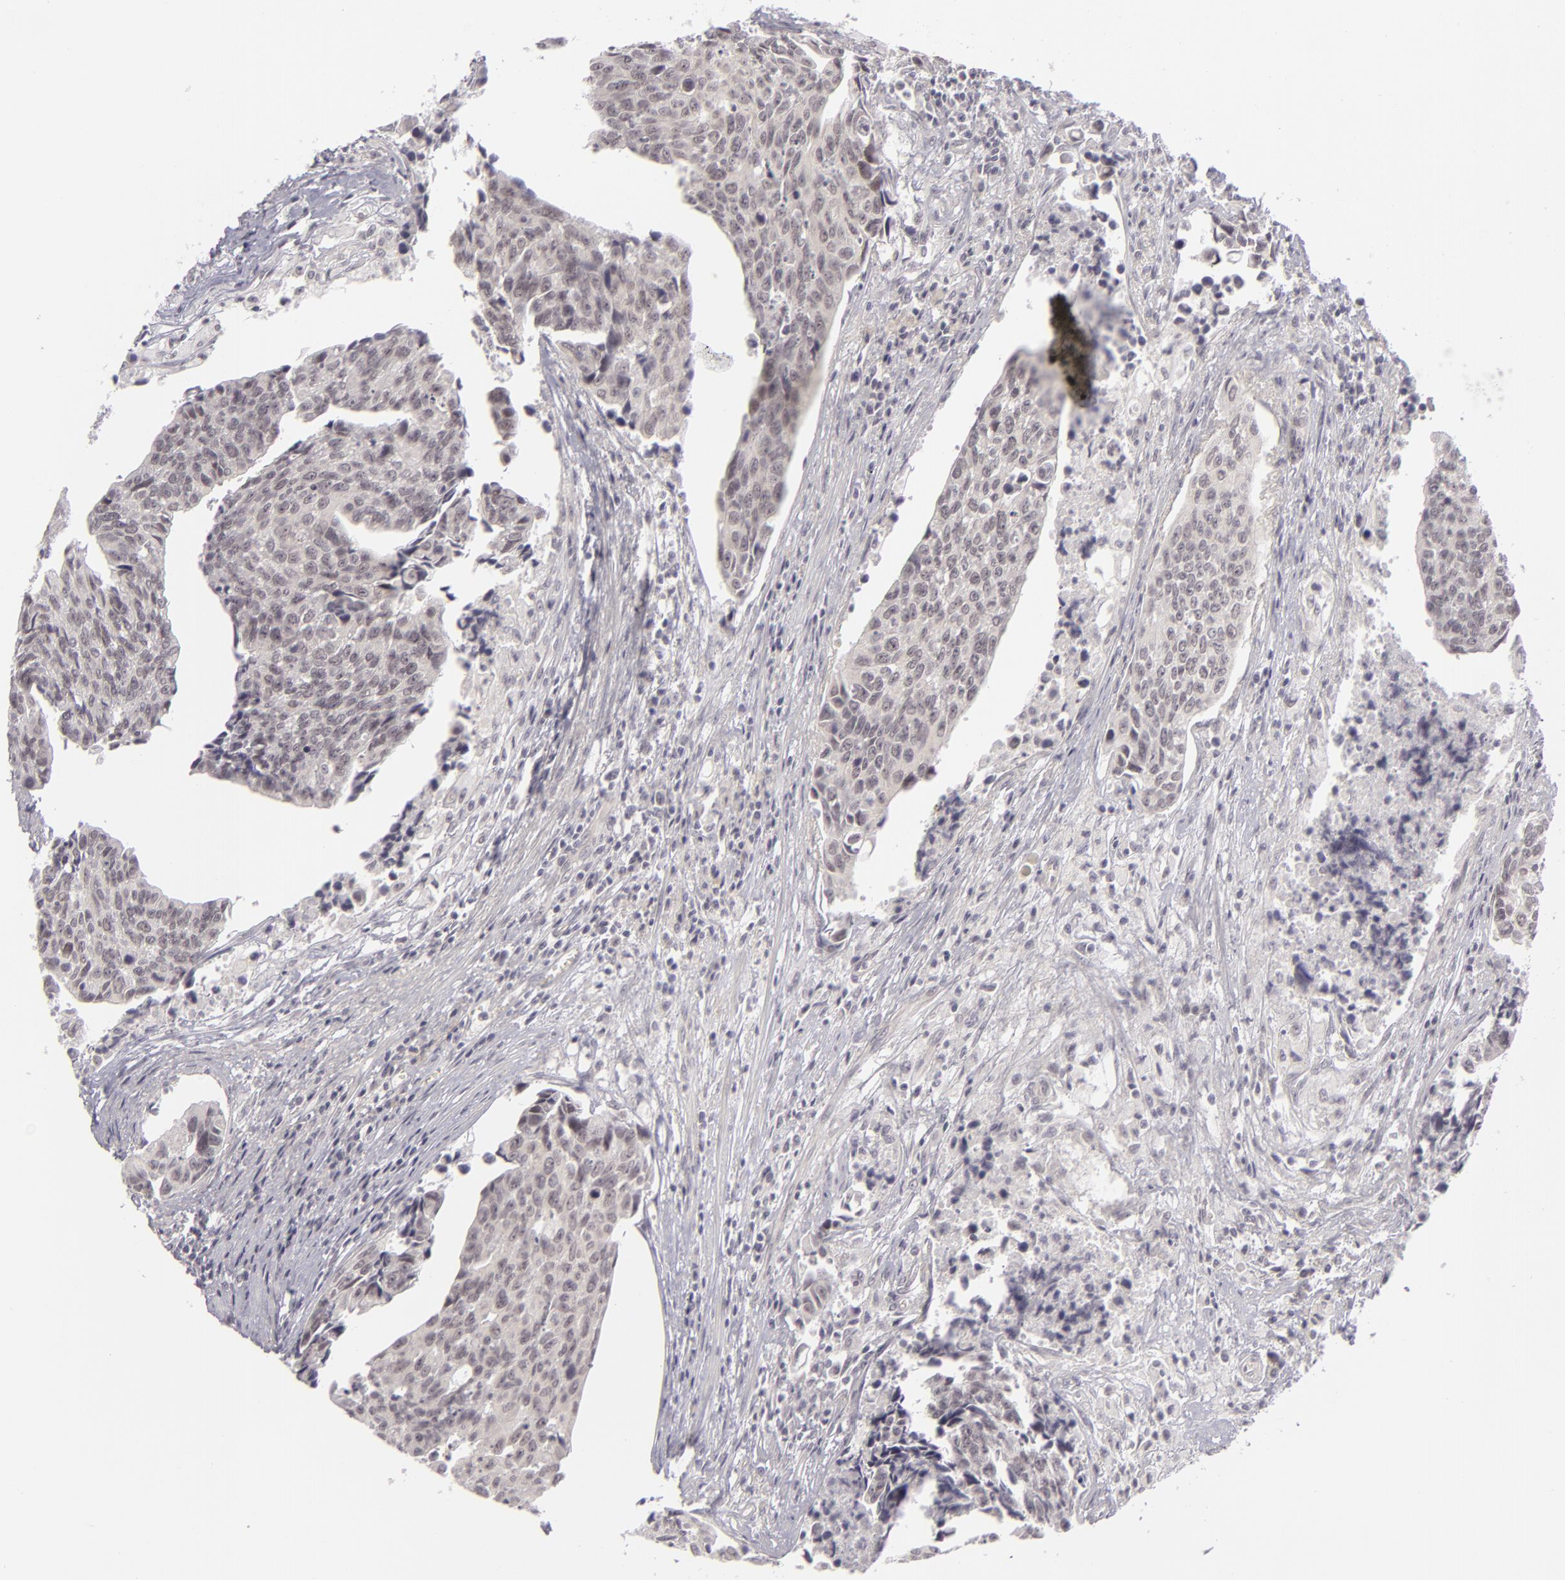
{"staining": {"intensity": "negative", "quantity": "none", "location": "none"}, "tissue": "urothelial cancer", "cell_type": "Tumor cells", "image_type": "cancer", "snomed": [{"axis": "morphology", "description": "Urothelial carcinoma, High grade"}, {"axis": "topography", "description": "Urinary bladder"}], "caption": "The image reveals no staining of tumor cells in urothelial cancer.", "gene": "DLG3", "patient": {"sex": "male", "age": 81}}